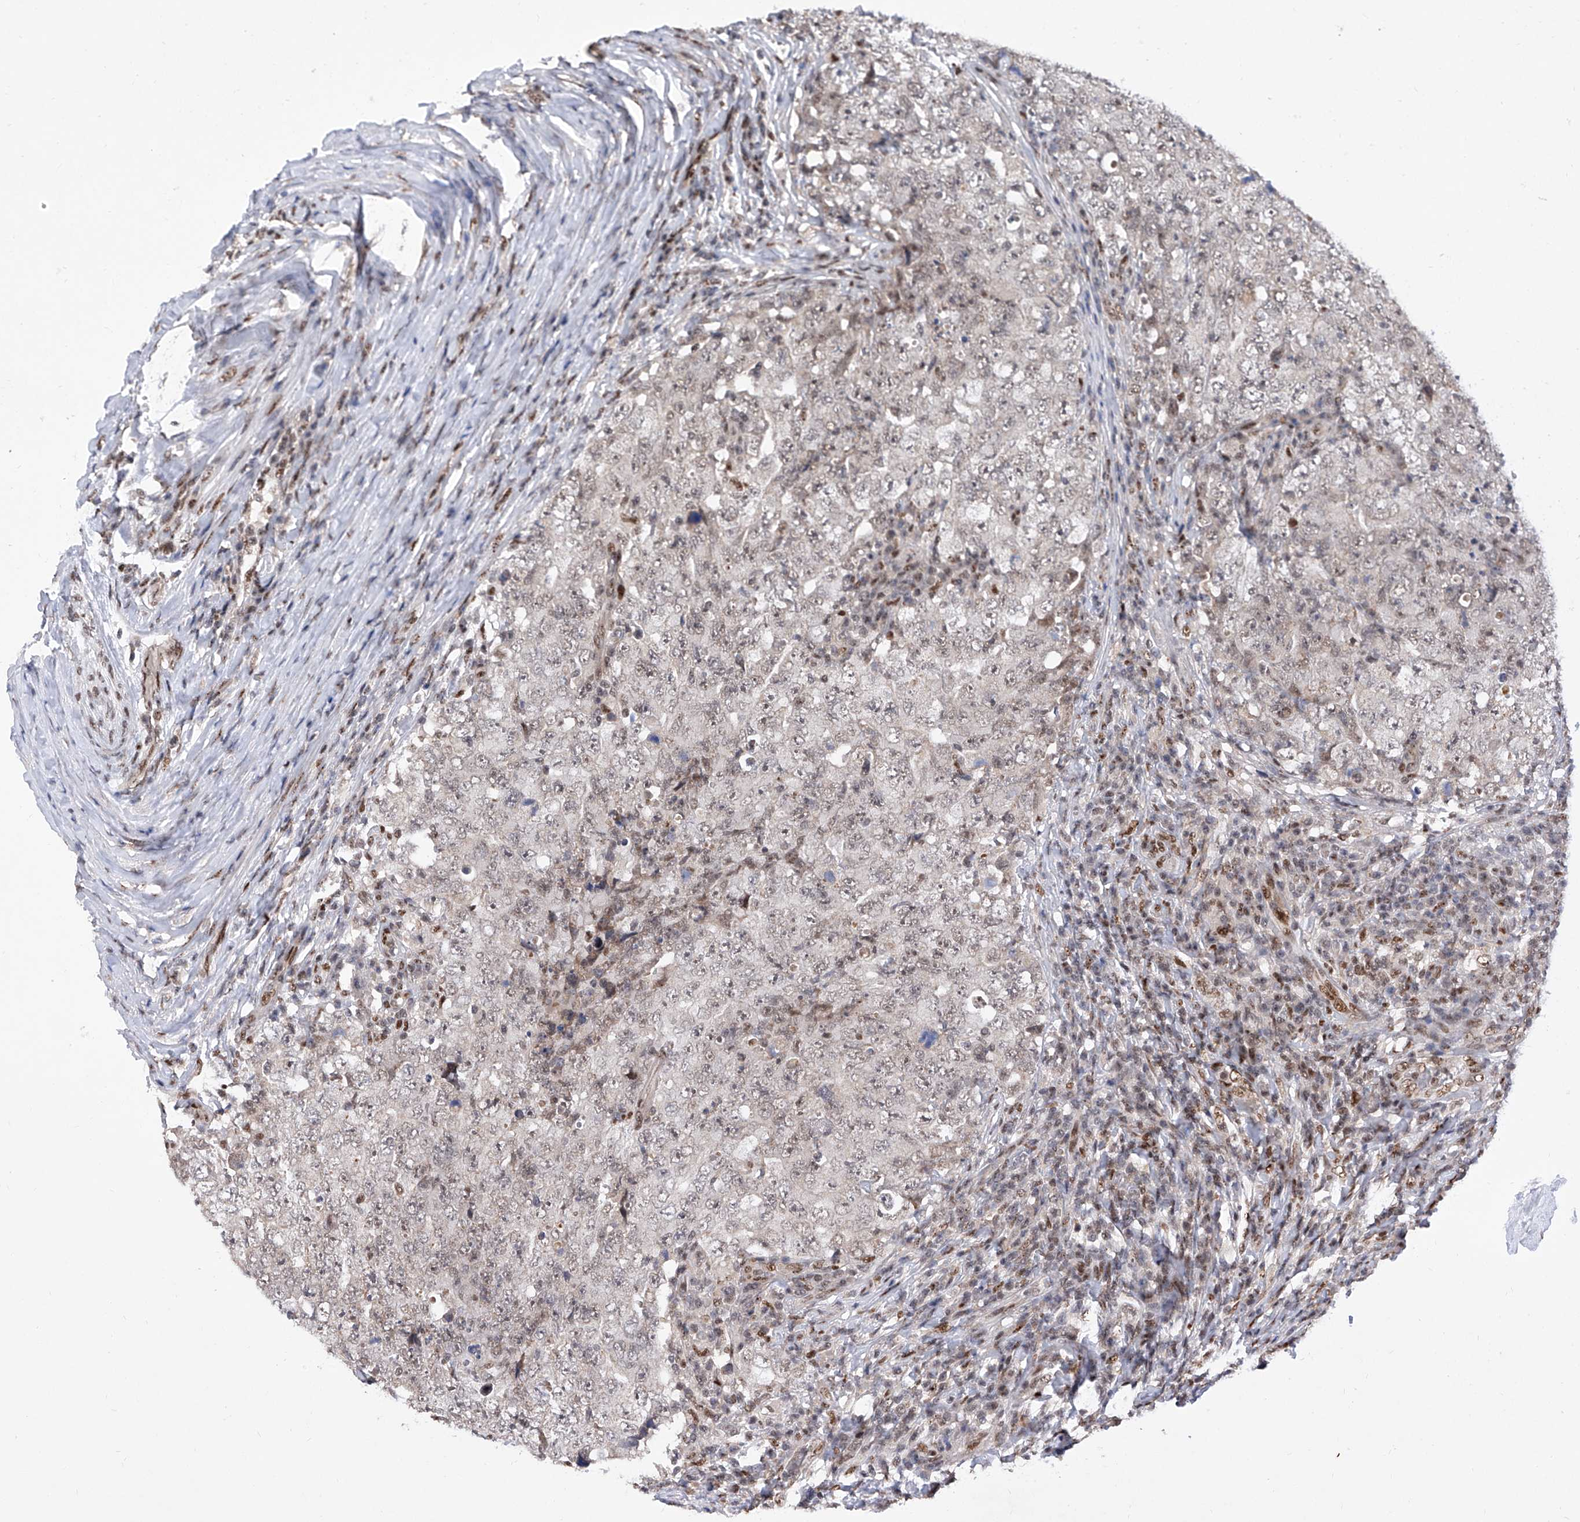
{"staining": {"intensity": "weak", "quantity": "<25%", "location": "nuclear"}, "tissue": "testis cancer", "cell_type": "Tumor cells", "image_type": "cancer", "snomed": [{"axis": "morphology", "description": "Carcinoma, Embryonal, NOS"}, {"axis": "topography", "description": "Testis"}], "caption": "Micrograph shows no significant protein staining in tumor cells of testis cancer.", "gene": "RAD54L", "patient": {"sex": "male", "age": 26}}